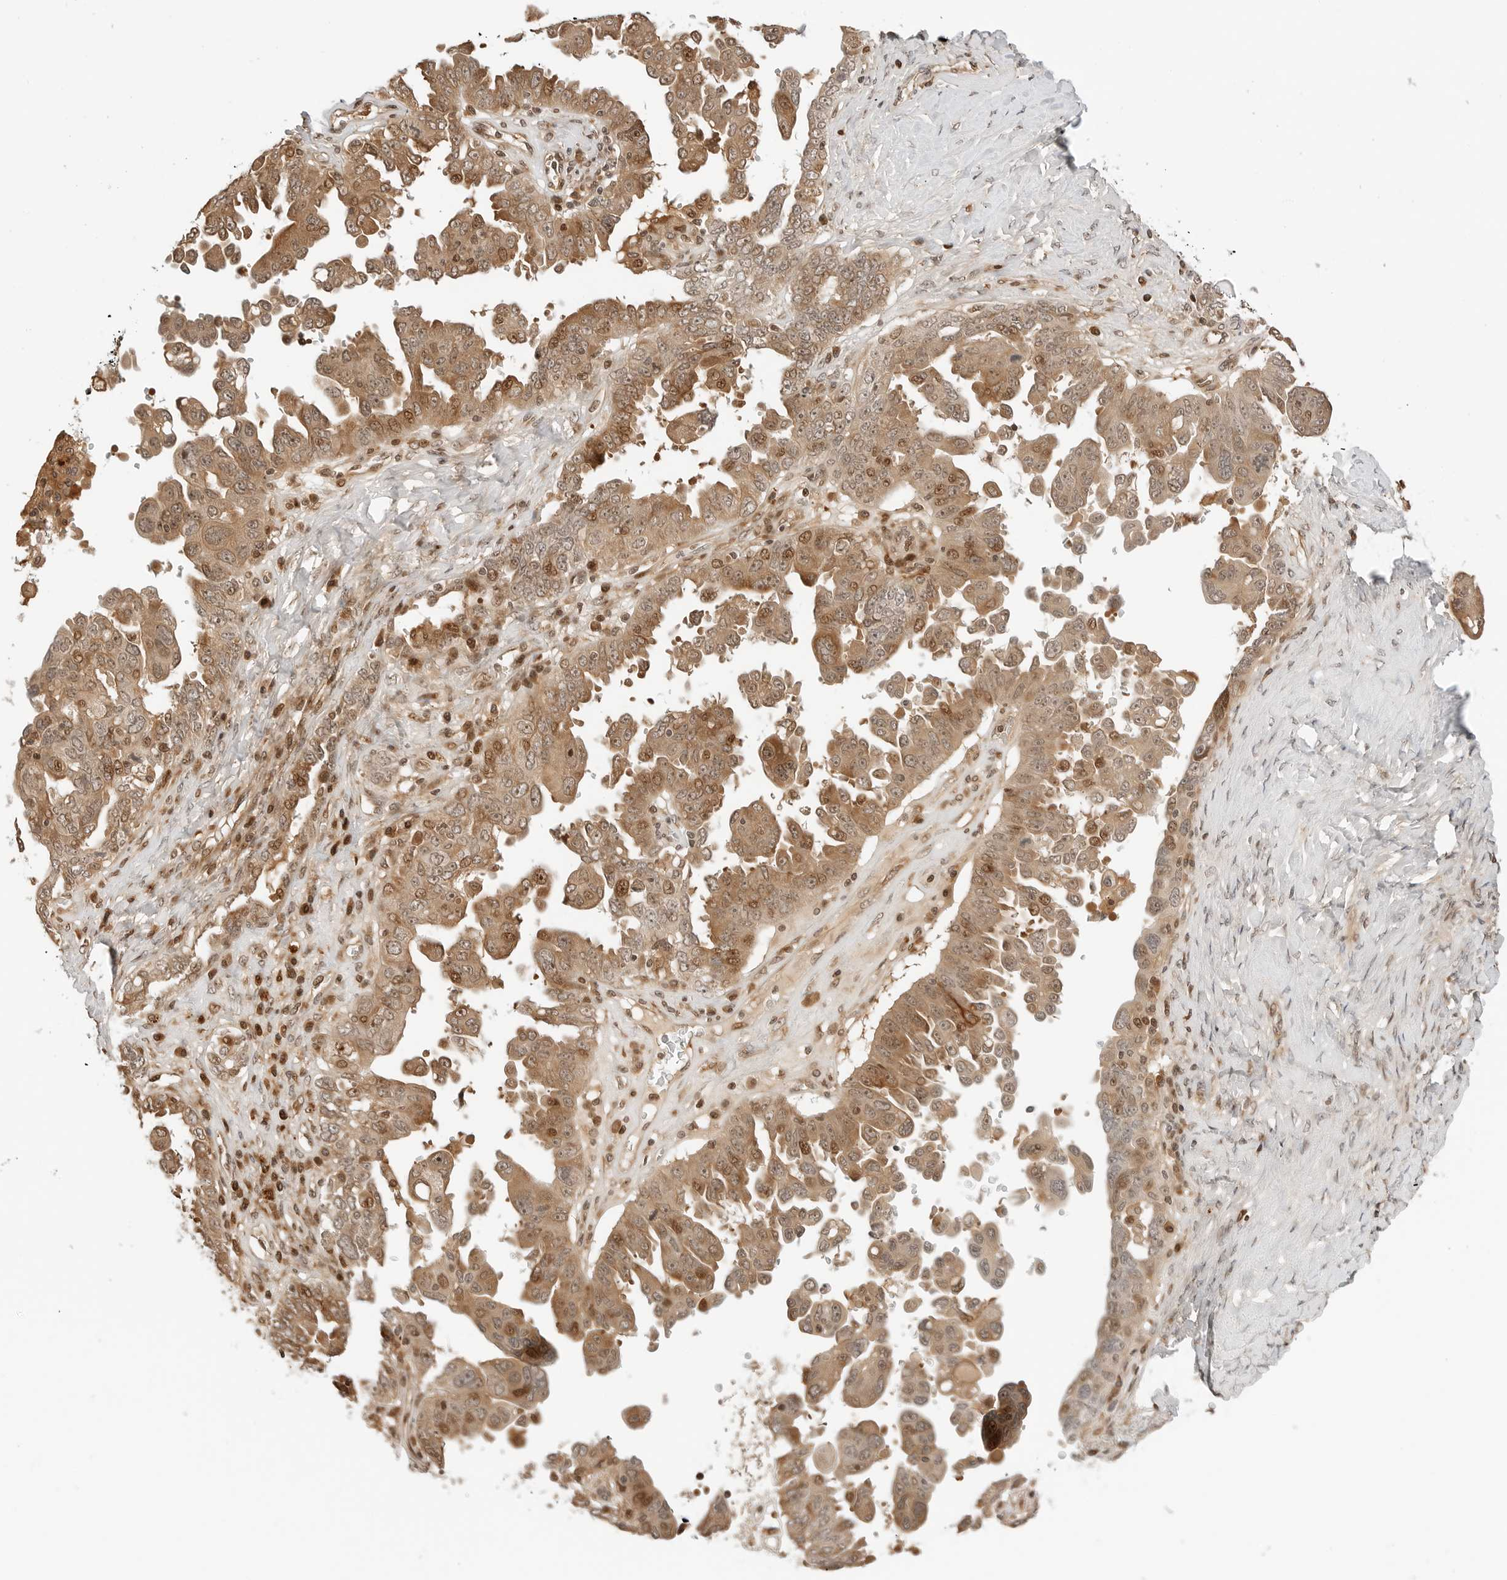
{"staining": {"intensity": "moderate", "quantity": ">75%", "location": "cytoplasmic/membranous,nuclear"}, "tissue": "ovarian cancer", "cell_type": "Tumor cells", "image_type": "cancer", "snomed": [{"axis": "morphology", "description": "Carcinoma, endometroid"}, {"axis": "topography", "description": "Ovary"}], "caption": "Ovarian endometroid carcinoma tissue exhibits moderate cytoplasmic/membranous and nuclear expression in about >75% of tumor cells", "gene": "GEM", "patient": {"sex": "female", "age": 62}}